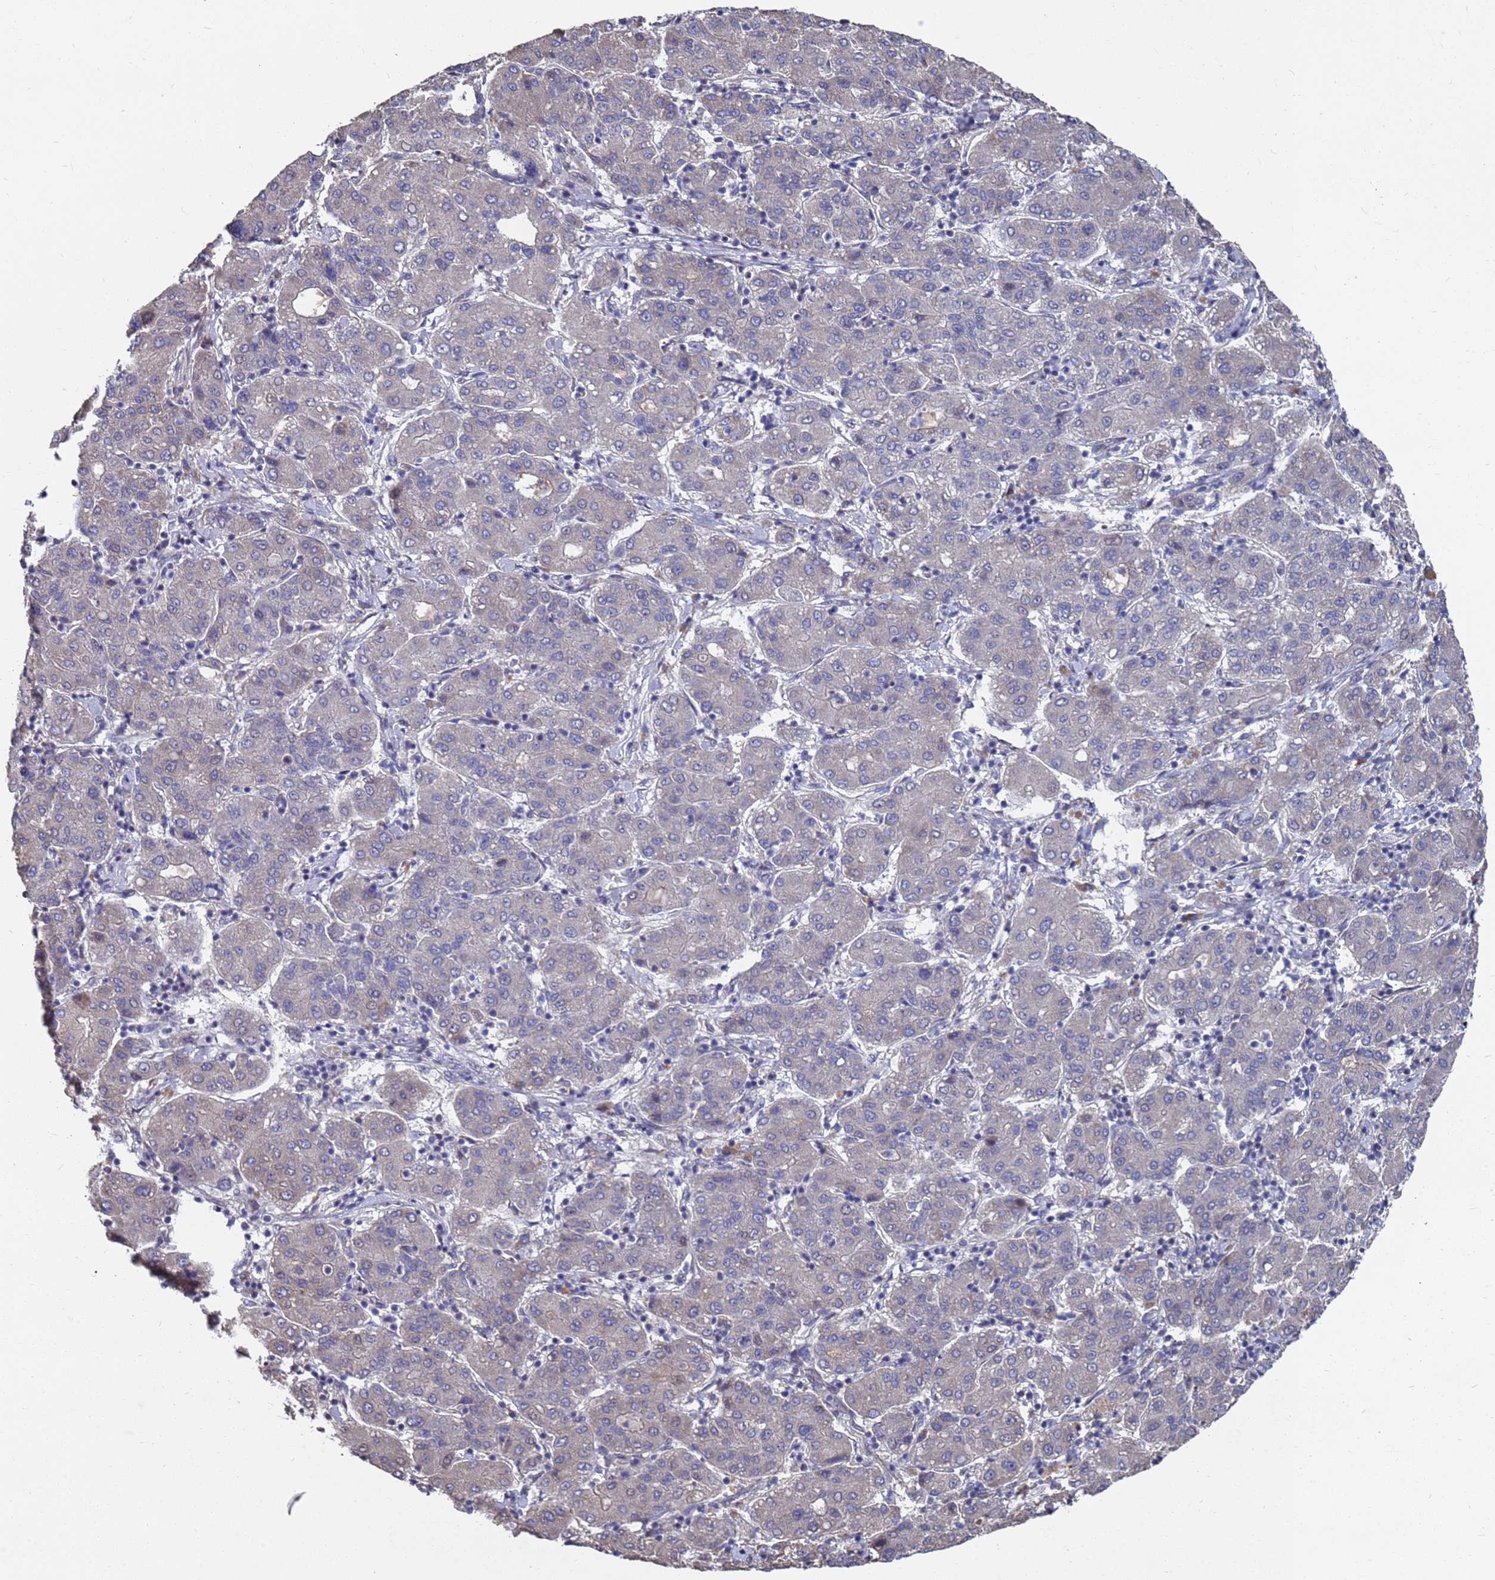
{"staining": {"intensity": "weak", "quantity": "<25%", "location": "cytoplasmic/membranous"}, "tissue": "liver cancer", "cell_type": "Tumor cells", "image_type": "cancer", "snomed": [{"axis": "morphology", "description": "Carcinoma, Hepatocellular, NOS"}, {"axis": "topography", "description": "Liver"}], "caption": "Liver cancer stained for a protein using IHC exhibits no staining tumor cells.", "gene": "CFAP119", "patient": {"sex": "male", "age": 65}}